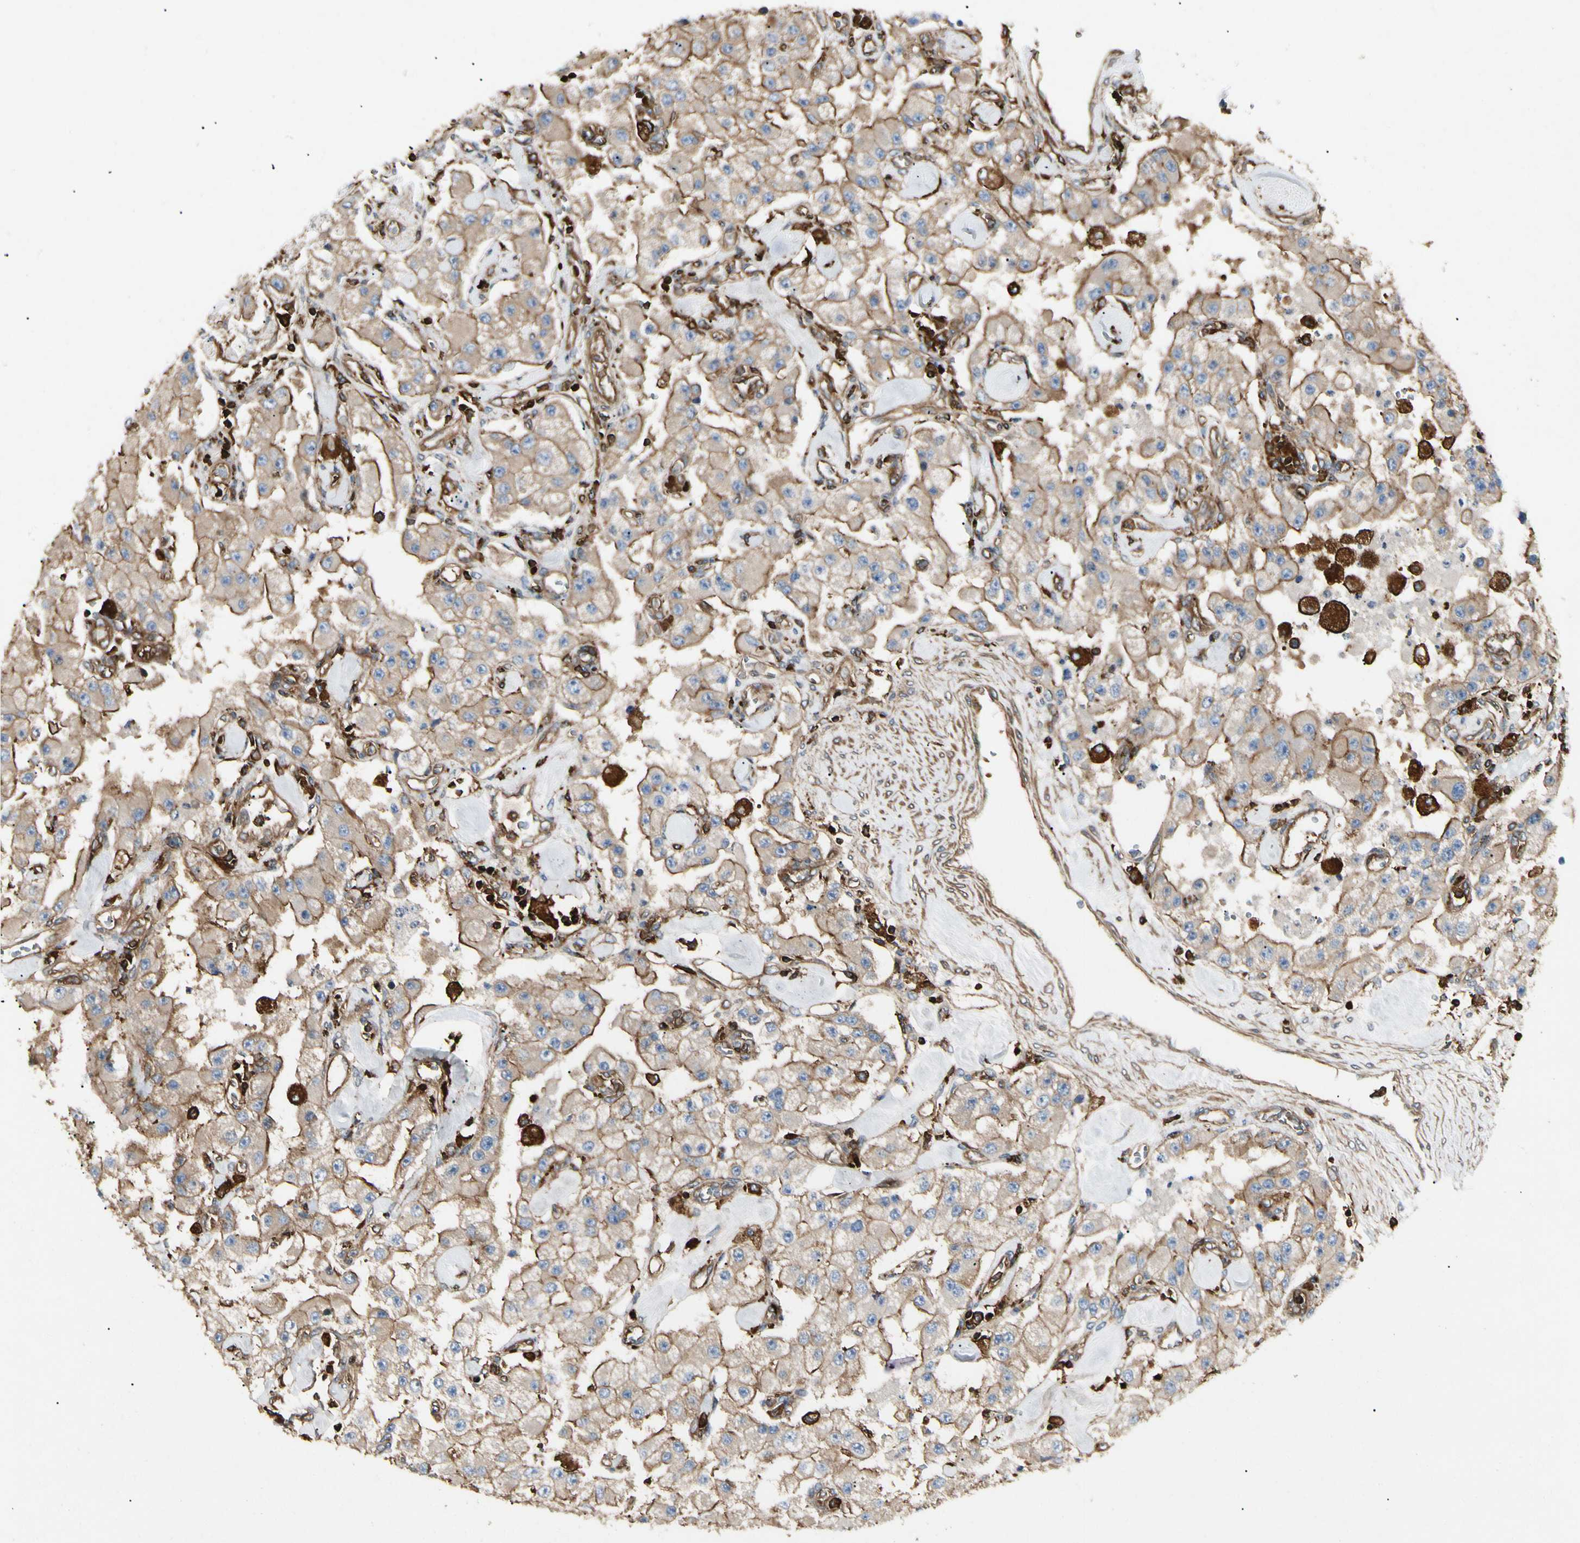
{"staining": {"intensity": "moderate", "quantity": ">75%", "location": "cytoplasmic/membranous"}, "tissue": "carcinoid", "cell_type": "Tumor cells", "image_type": "cancer", "snomed": [{"axis": "morphology", "description": "Carcinoid, malignant, NOS"}, {"axis": "topography", "description": "Pancreas"}], "caption": "IHC staining of carcinoid (malignant), which reveals medium levels of moderate cytoplasmic/membranous positivity in approximately >75% of tumor cells indicating moderate cytoplasmic/membranous protein staining. The staining was performed using DAB (3,3'-diaminobenzidine) (brown) for protein detection and nuclei were counterstained in hematoxylin (blue).", "gene": "ARPC2", "patient": {"sex": "male", "age": 41}}